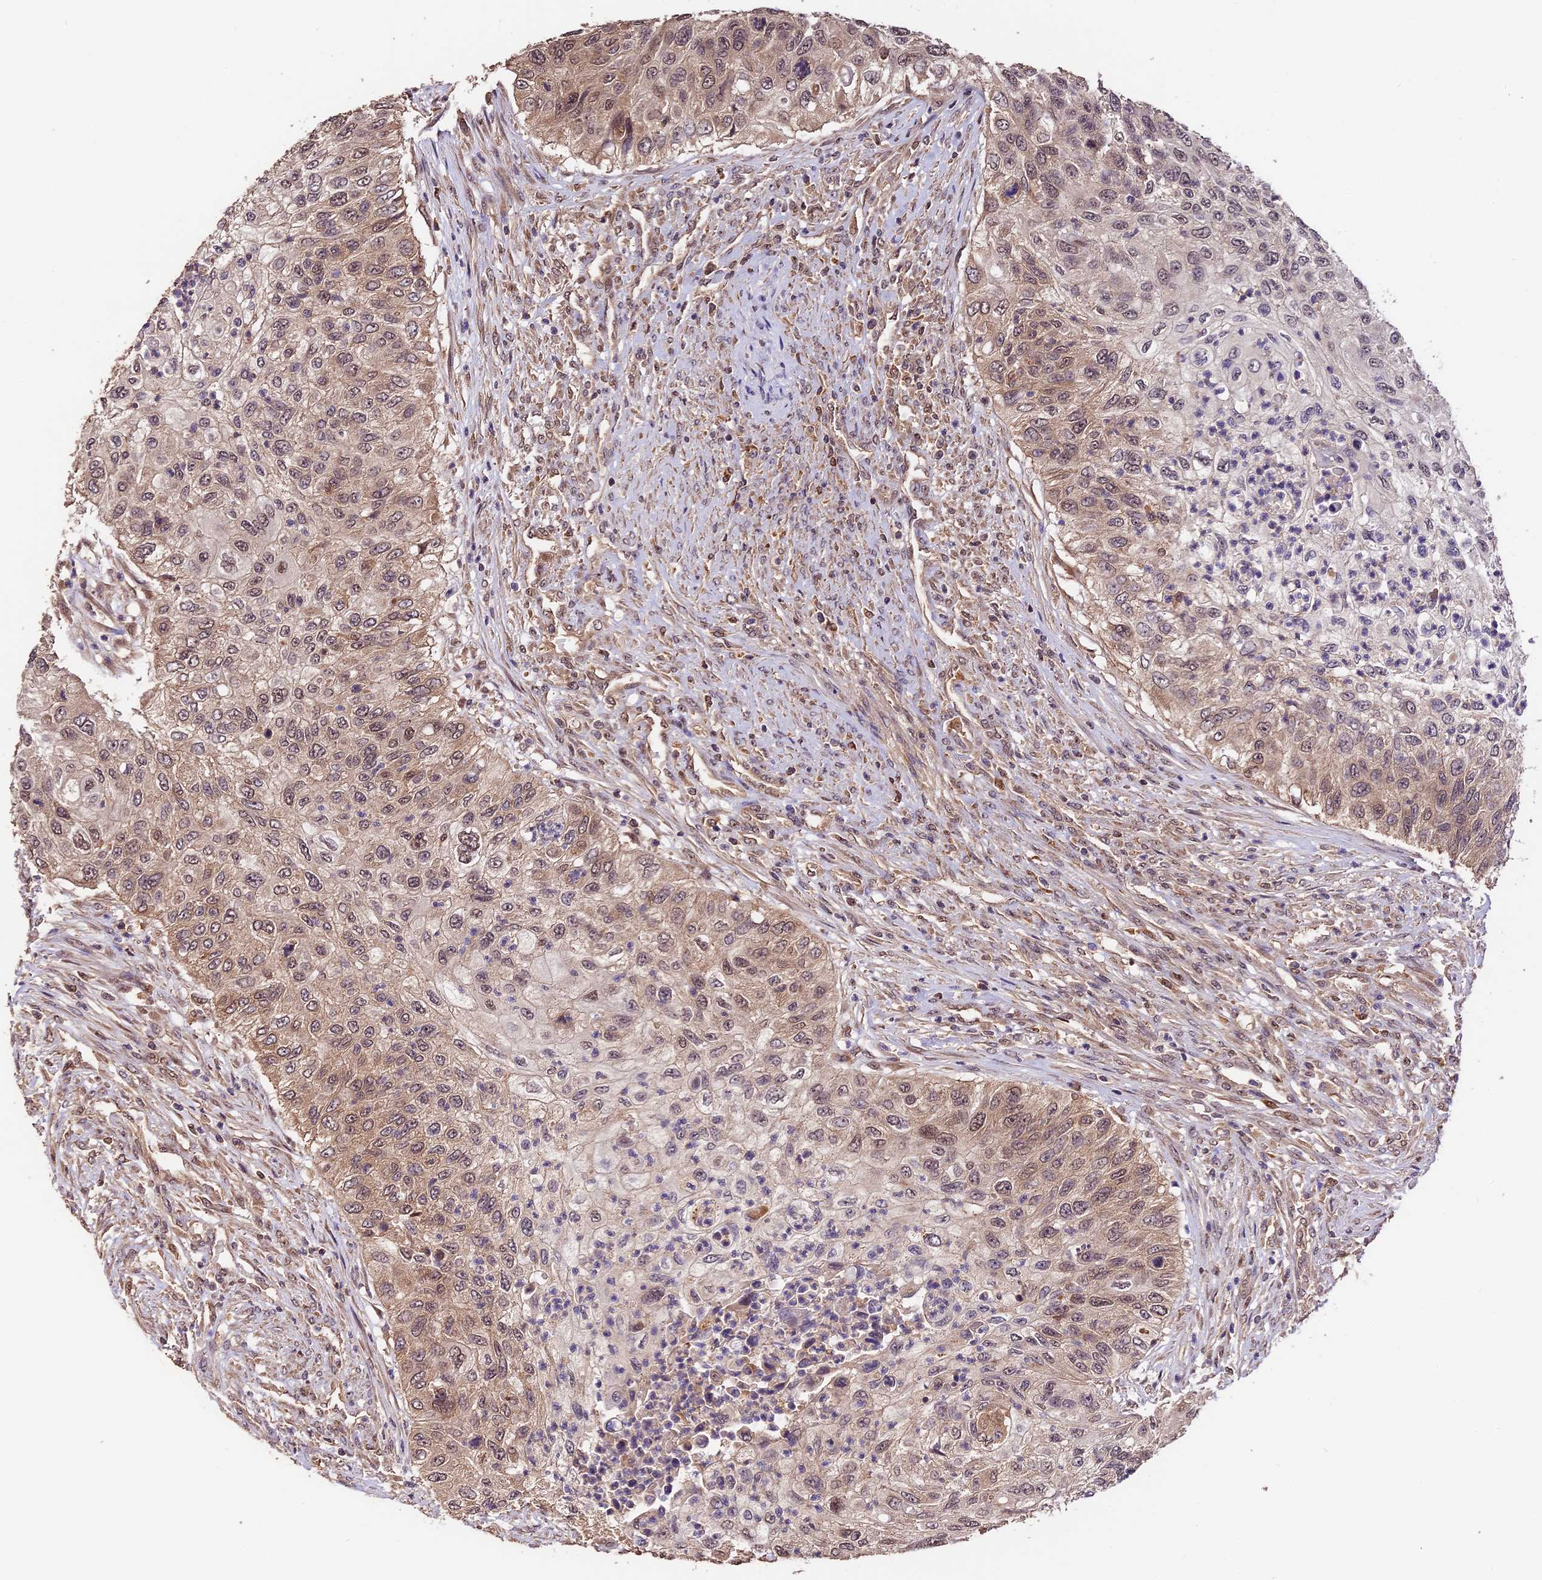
{"staining": {"intensity": "weak", "quantity": "25%-75%", "location": "cytoplasmic/membranous,nuclear"}, "tissue": "urothelial cancer", "cell_type": "Tumor cells", "image_type": "cancer", "snomed": [{"axis": "morphology", "description": "Urothelial carcinoma, High grade"}, {"axis": "topography", "description": "Urinary bladder"}], "caption": "A brown stain labels weak cytoplasmic/membranous and nuclear staining of a protein in human urothelial cancer tumor cells.", "gene": "TRMT1", "patient": {"sex": "female", "age": 60}}